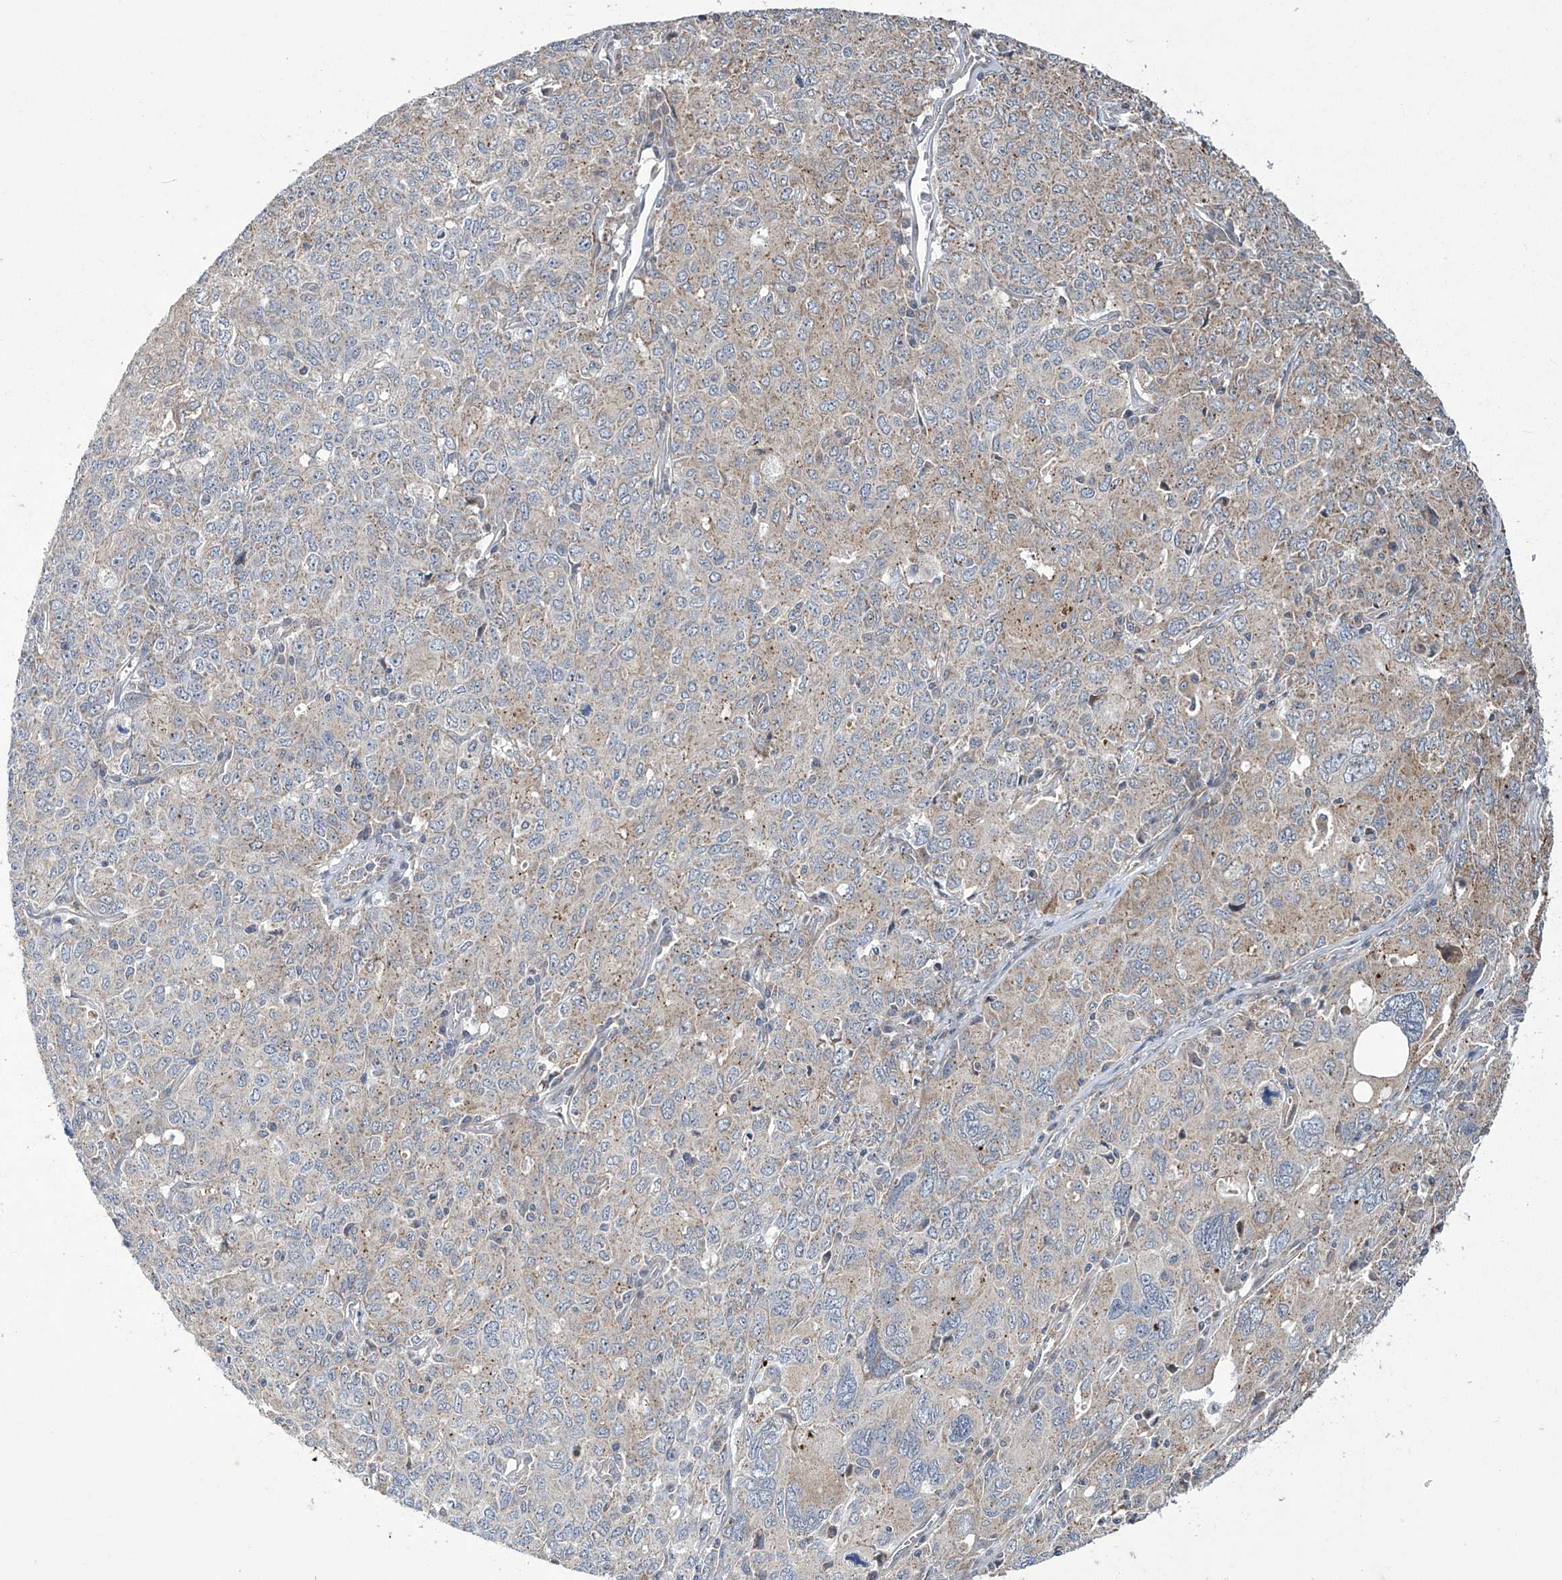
{"staining": {"intensity": "weak", "quantity": "25%-75%", "location": "cytoplasmic/membranous"}, "tissue": "ovarian cancer", "cell_type": "Tumor cells", "image_type": "cancer", "snomed": [{"axis": "morphology", "description": "Carcinoma, endometroid"}, {"axis": "topography", "description": "Ovary"}], "caption": "Protein expression analysis of endometroid carcinoma (ovarian) exhibits weak cytoplasmic/membranous positivity in about 25%-75% of tumor cells.", "gene": "TRIM60", "patient": {"sex": "female", "age": 62}}